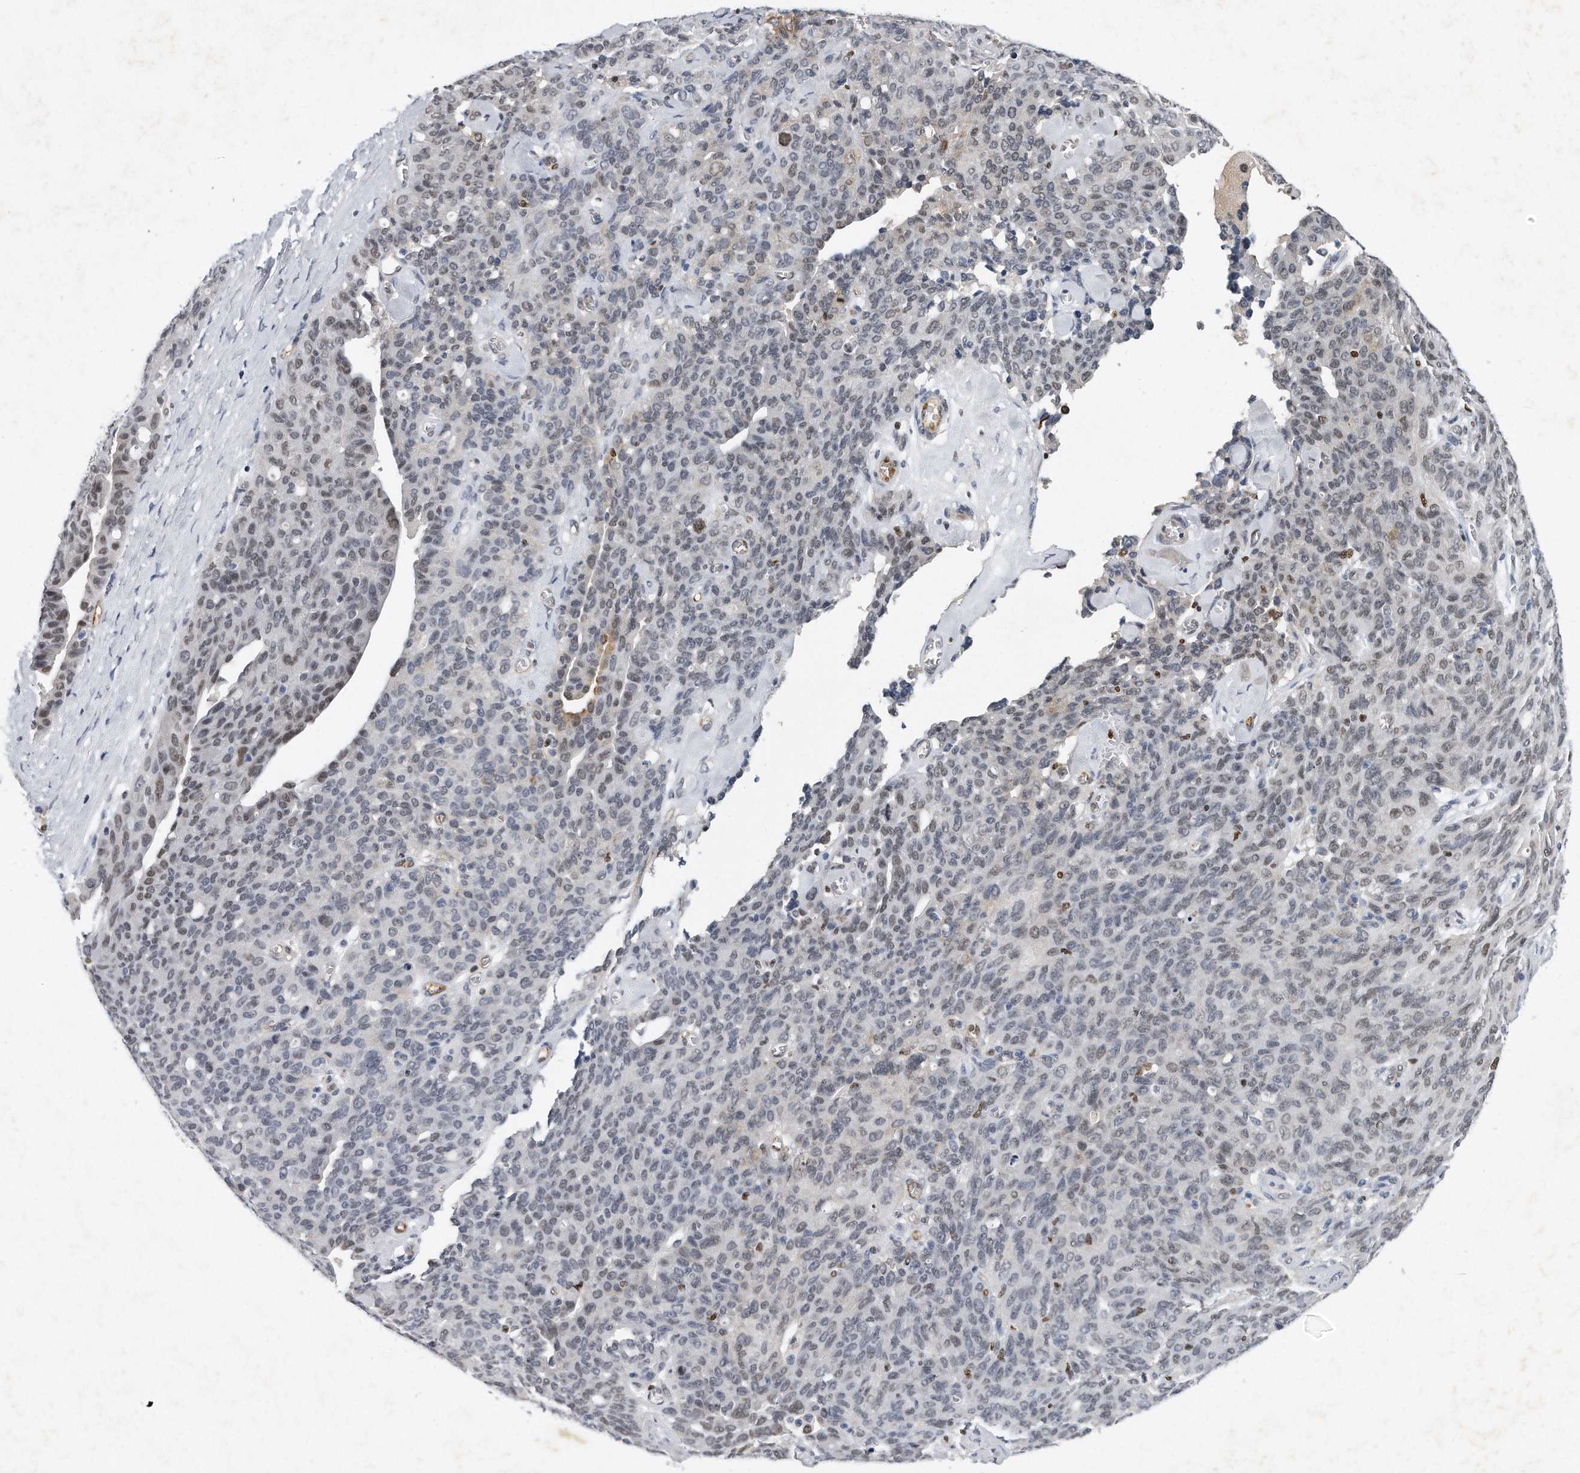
{"staining": {"intensity": "weak", "quantity": "25%-75%", "location": "nuclear"}, "tissue": "ovarian cancer", "cell_type": "Tumor cells", "image_type": "cancer", "snomed": [{"axis": "morphology", "description": "Carcinoma, endometroid"}, {"axis": "topography", "description": "Ovary"}], "caption": "This micrograph reveals ovarian cancer stained with immunohistochemistry to label a protein in brown. The nuclear of tumor cells show weak positivity for the protein. Nuclei are counter-stained blue.", "gene": "CTBP2", "patient": {"sex": "female", "age": 60}}